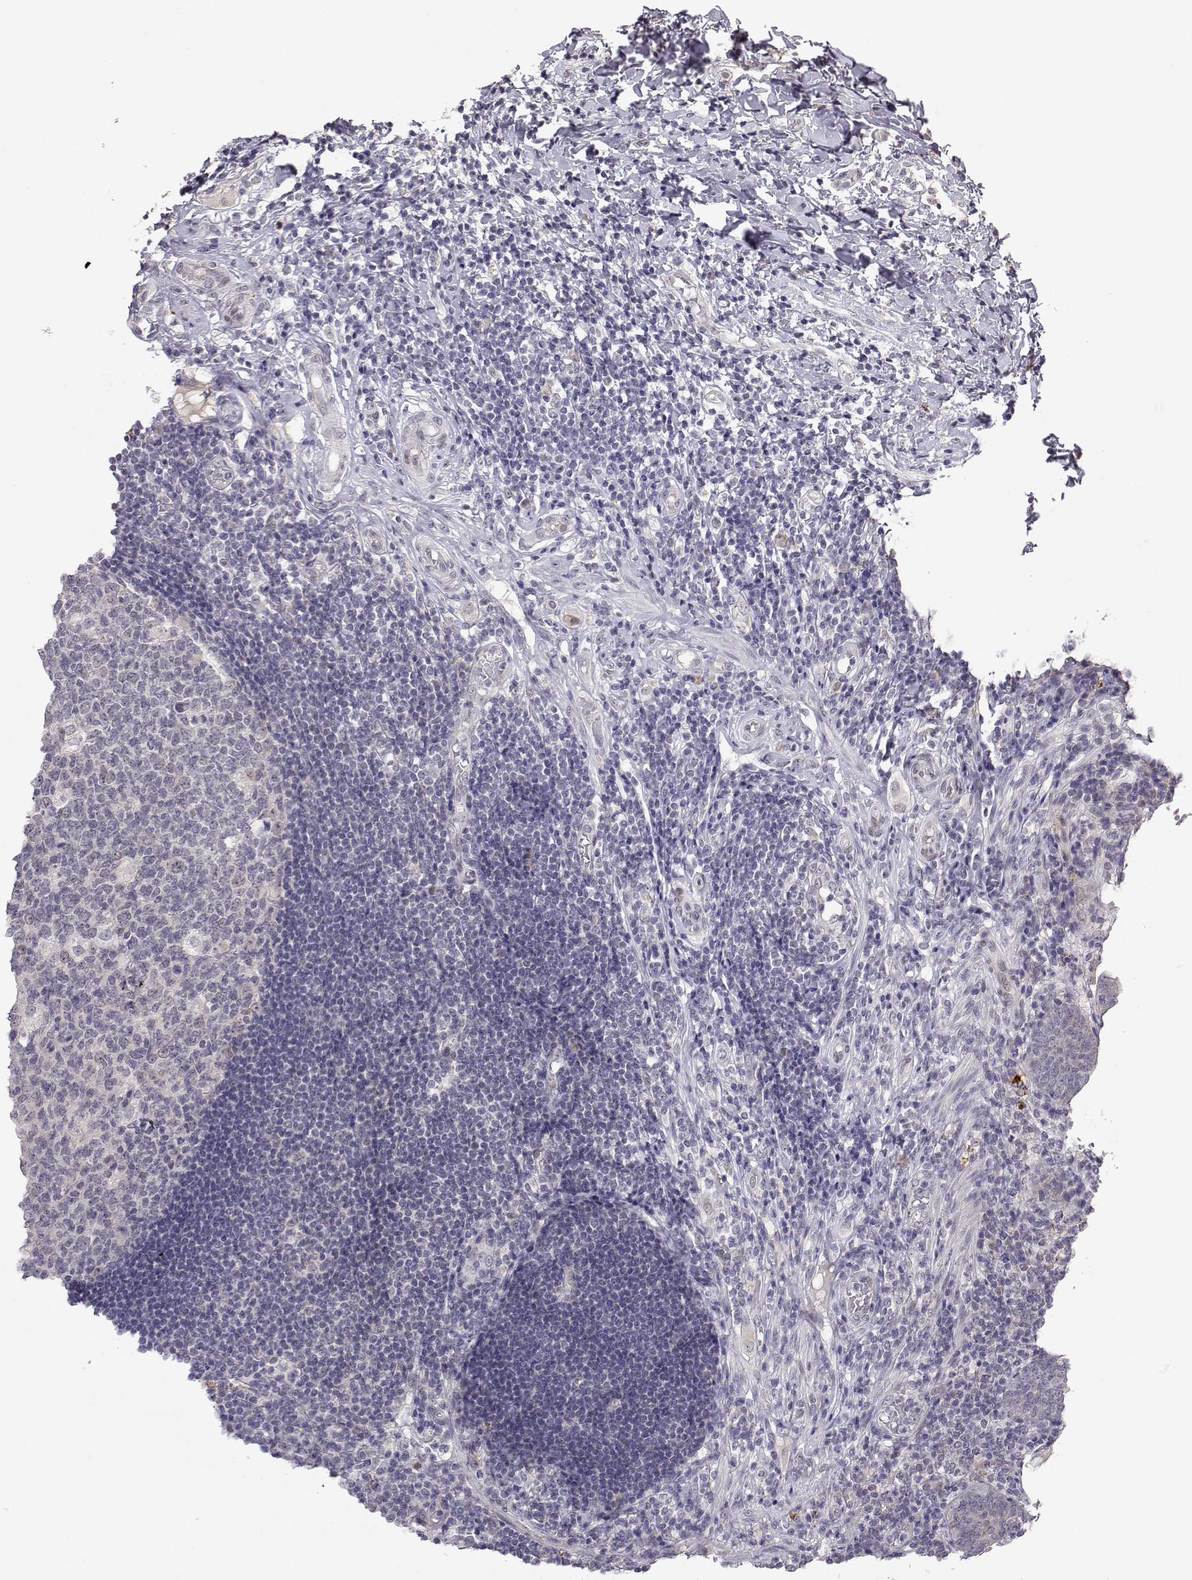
{"staining": {"intensity": "negative", "quantity": "none", "location": "none"}, "tissue": "appendix", "cell_type": "Glandular cells", "image_type": "normal", "snomed": [{"axis": "morphology", "description": "Normal tissue, NOS"}, {"axis": "morphology", "description": "Inflammation, NOS"}, {"axis": "topography", "description": "Appendix"}], "caption": "Immunohistochemistry image of unremarkable human appendix stained for a protein (brown), which displays no expression in glandular cells. The staining is performed using DAB brown chromogen with nuclei counter-stained in using hematoxylin.", "gene": "SLC6A3", "patient": {"sex": "male", "age": 16}}